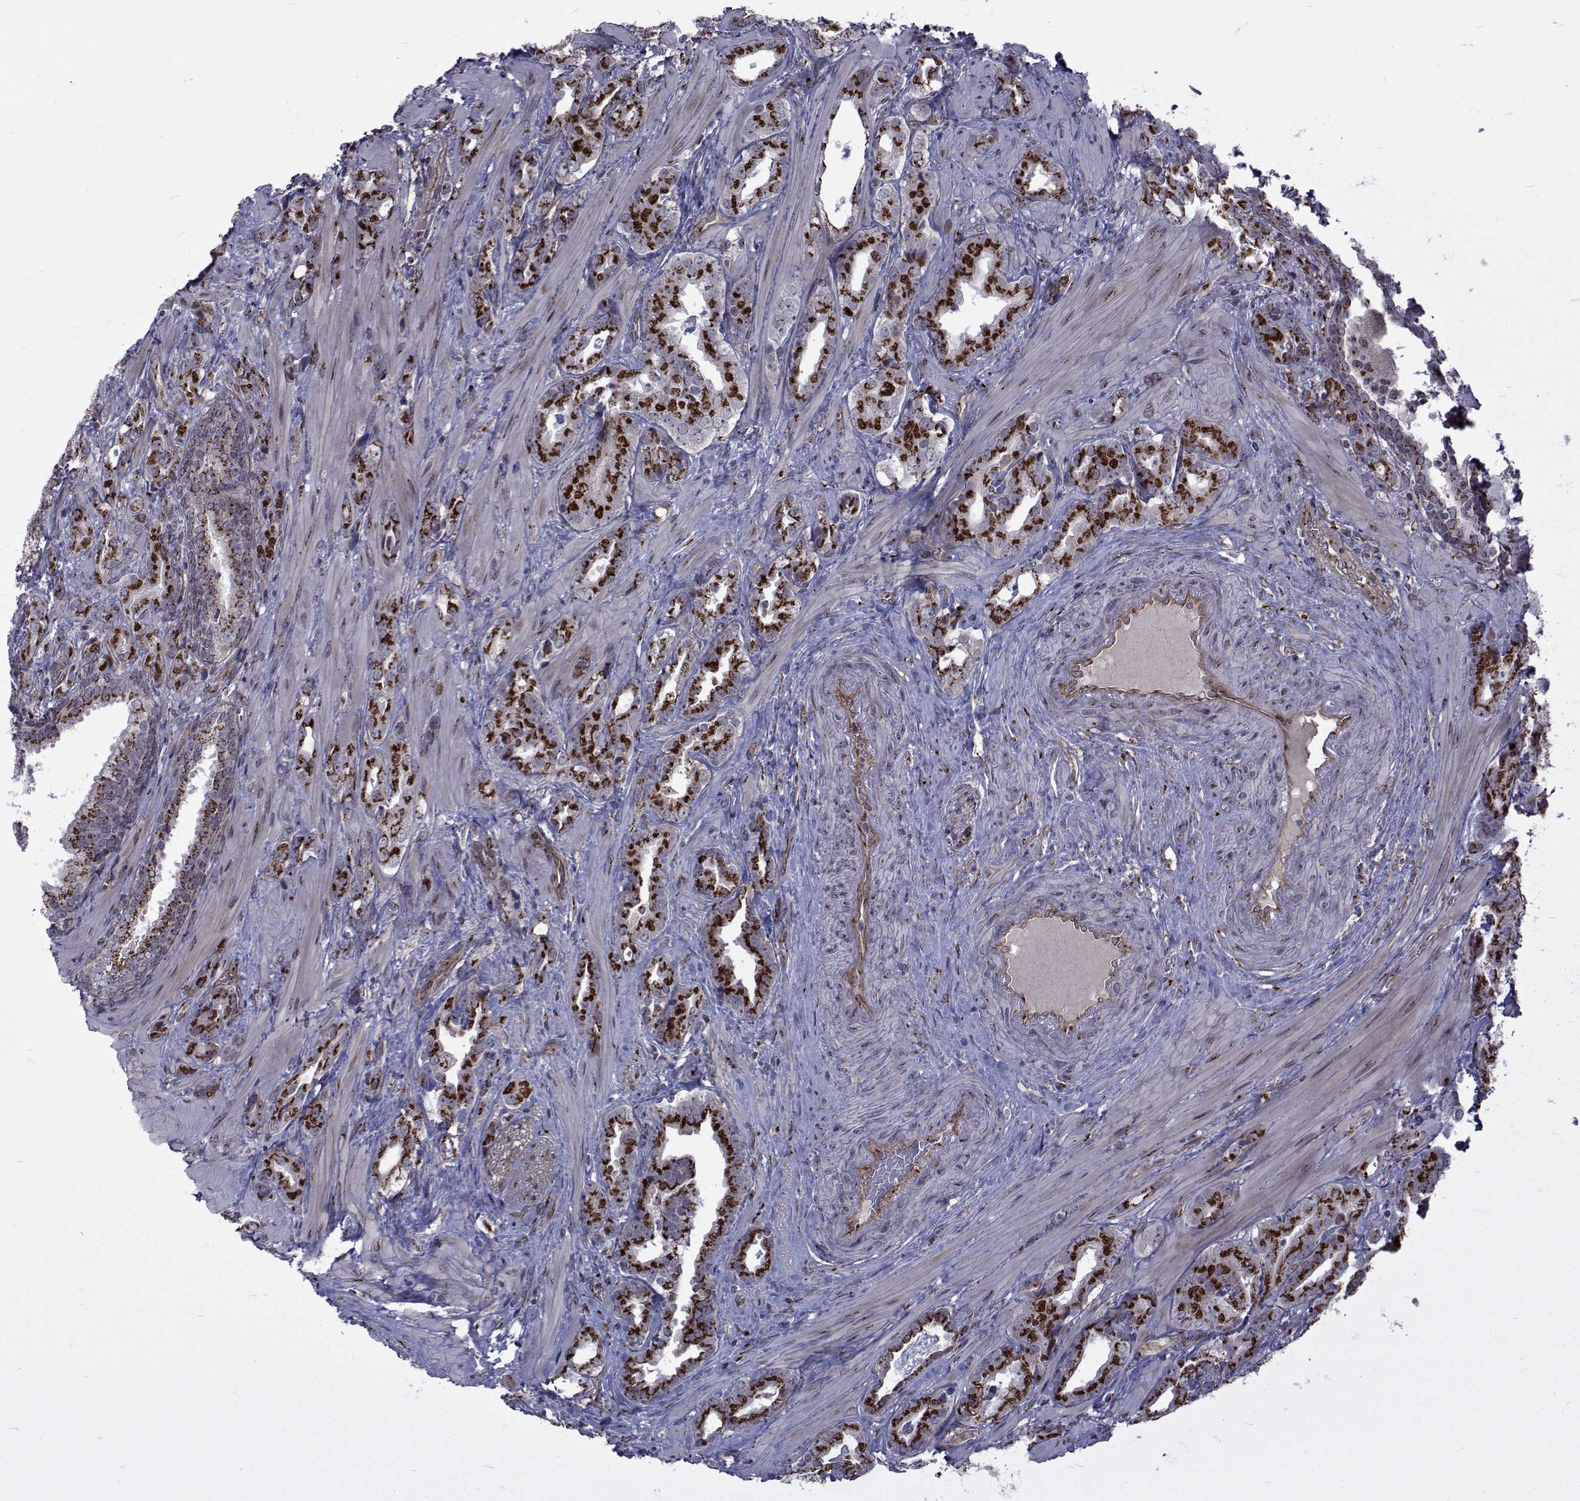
{"staining": {"intensity": "strong", "quantity": ">75%", "location": "cytoplasmic/membranous"}, "tissue": "prostate cancer", "cell_type": "Tumor cells", "image_type": "cancer", "snomed": [{"axis": "morphology", "description": "Adenocarcinoma, NOS"}, {"axis": "topography", "description": "Prostate"}], "caption": "Adenocarcinoma (prostate) stained with a brown dye demonstrates strong cytoplasmic/membranous positive expression in about >75% of tumor cells.", "gene": "ATP6V1C2", "patient": {"sex": "male", "age": 57}}